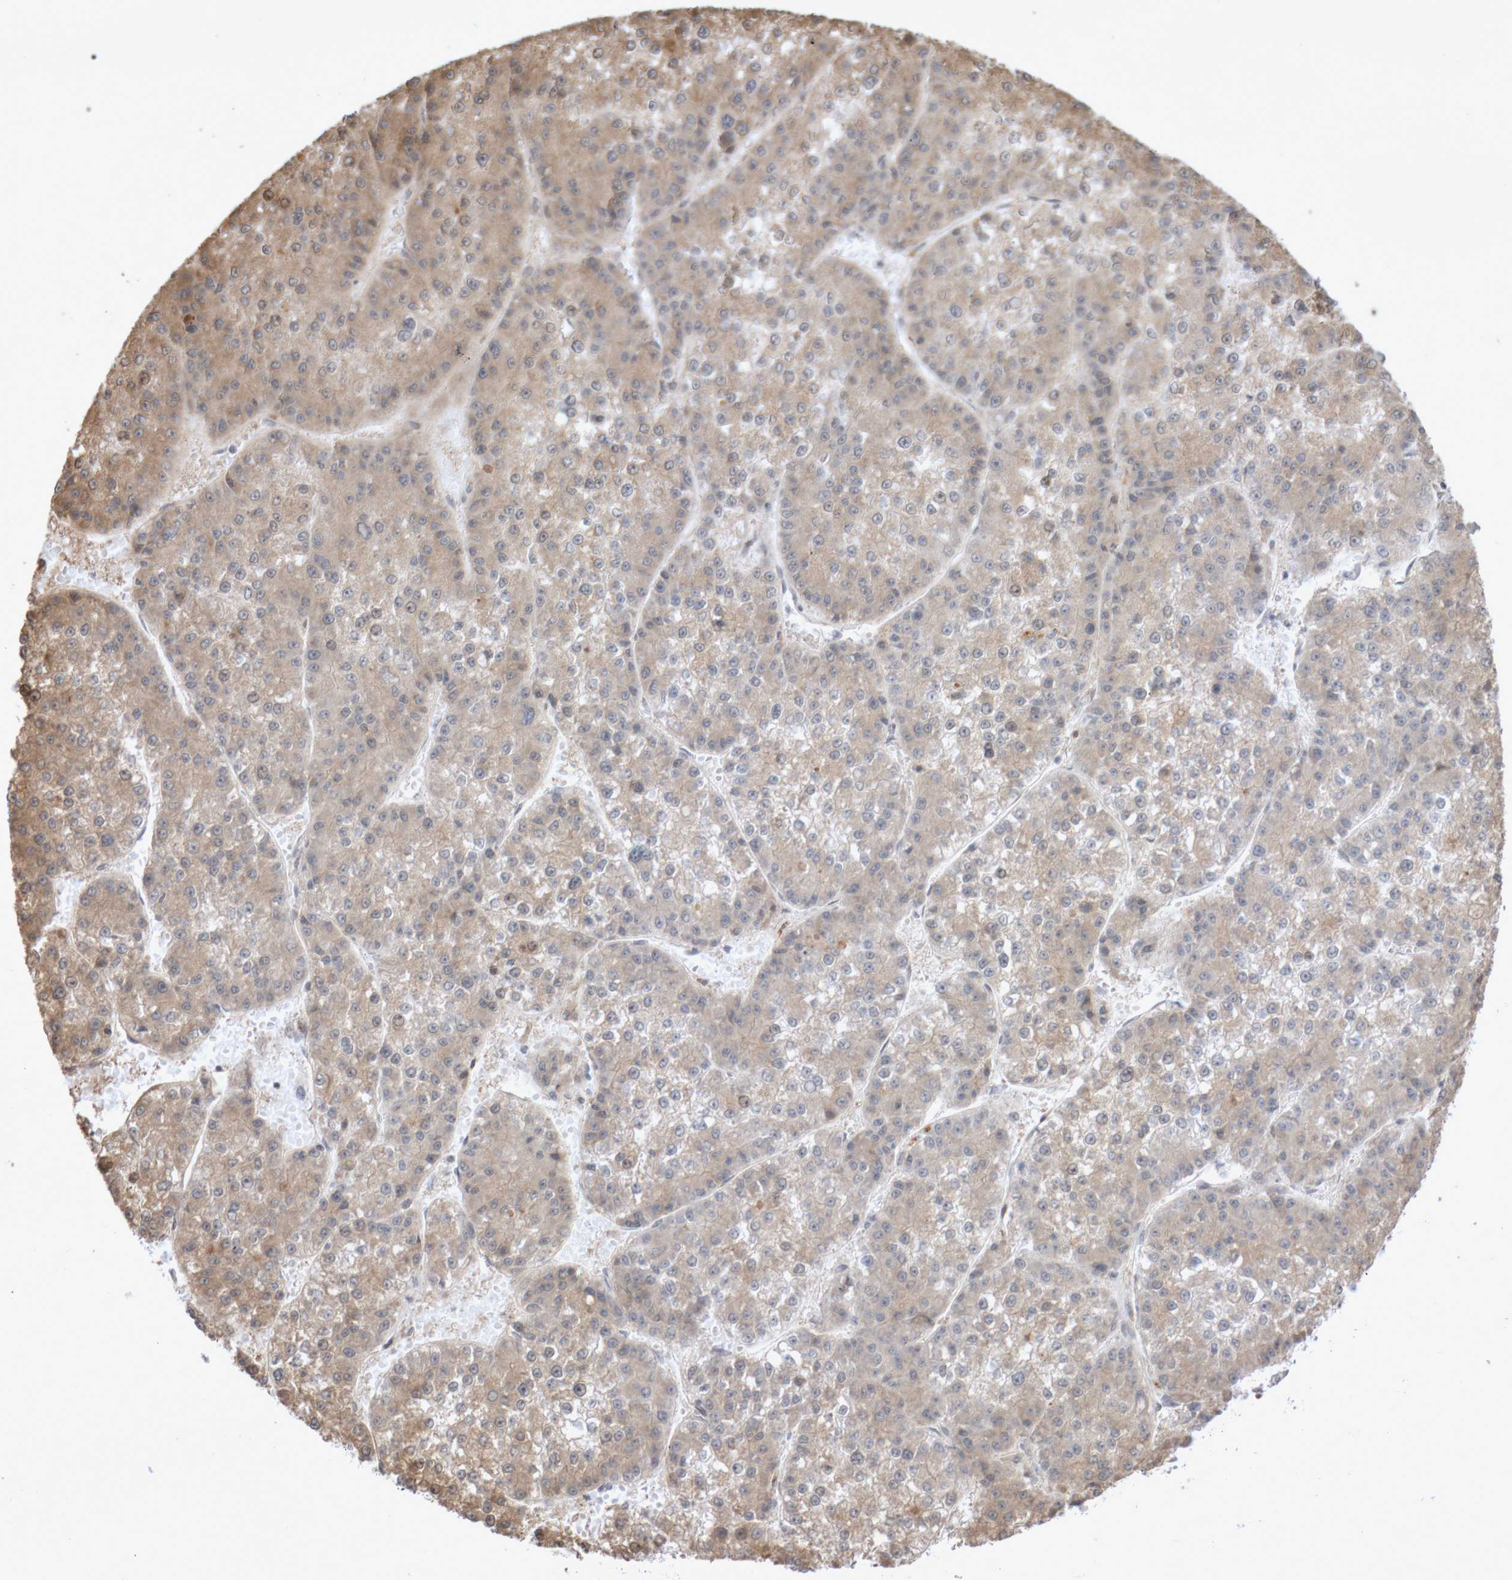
{"staining": {"intensity": "weak", "quantity": ">75%", "location": "cytoplasmic/membranous"}, "tissue": "liver cancer", "cell_type": "Tumor cells", "image_type": "cancer", "snomed": [{"axis": "morphology", "description": "Carcinoma, Hepatocellular, NOS"}, {"axis": "topography", "description": "Liver"}], "caption": "A low amount of weak cytoplasmic/membranous staining is appreciated in about >75% of tumor cells in hepatocellular carcinoma (liver) tissue.", "gene": "DPH7", "patient": {"sex": "female", "age": 73}}